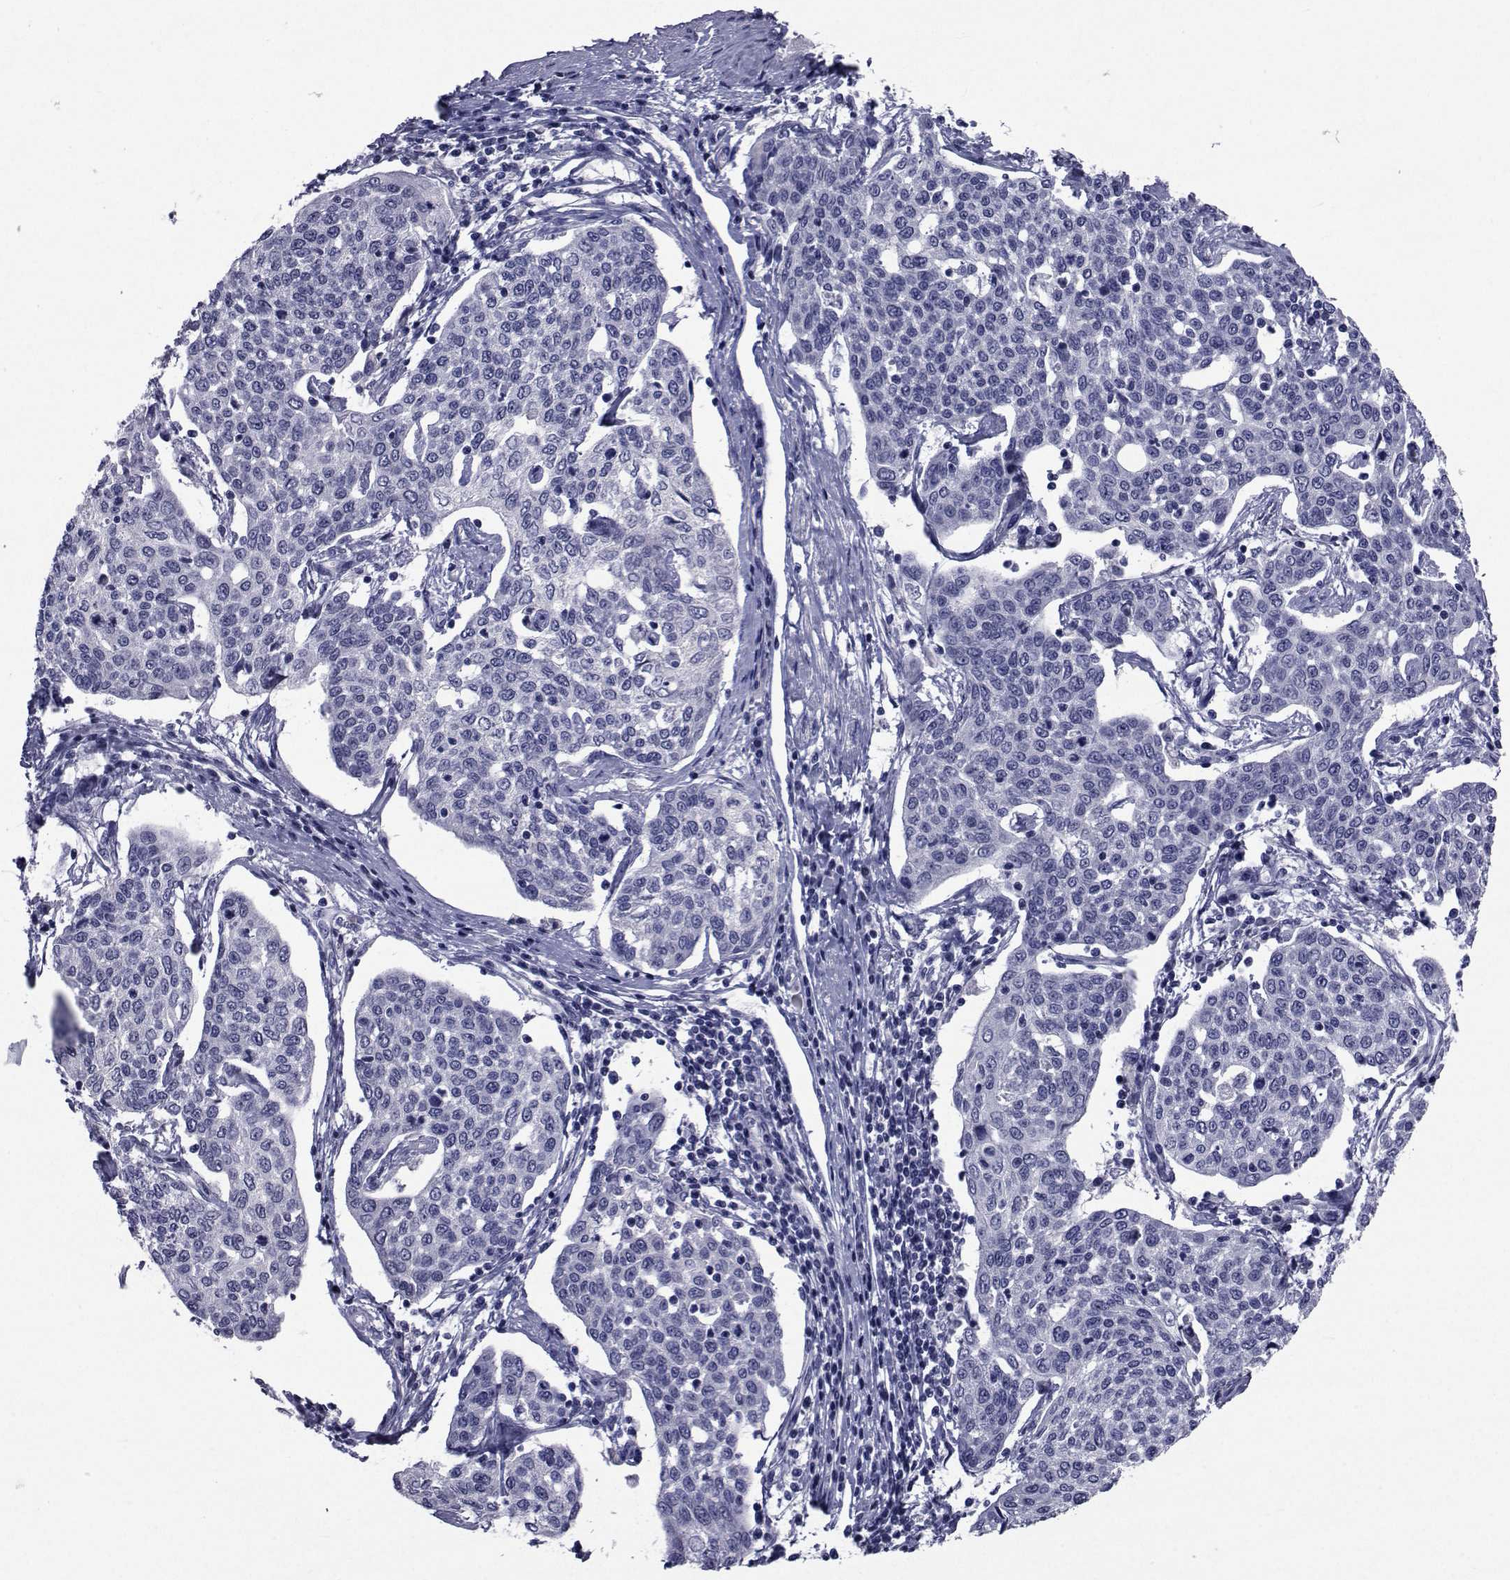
{"staining": {"intensity": "negative", "quantity": "none", "location": "none"}, "tissue": "cervical cancer", "cell_type": "Tumor cells", "image_type": "cancer", "snomed": [{"axis": "morphology", "description": "Squamous cell carcinoma, NOS"}, {"axis": "topography", "description": "Cervix"}], "caption": "IHC of cervical cancer (squamous cell carcinoma) exhibits no positivity in tumor cells.", "gene": "SEMA5B", "patient": {"sex": "female", "age": 34}}